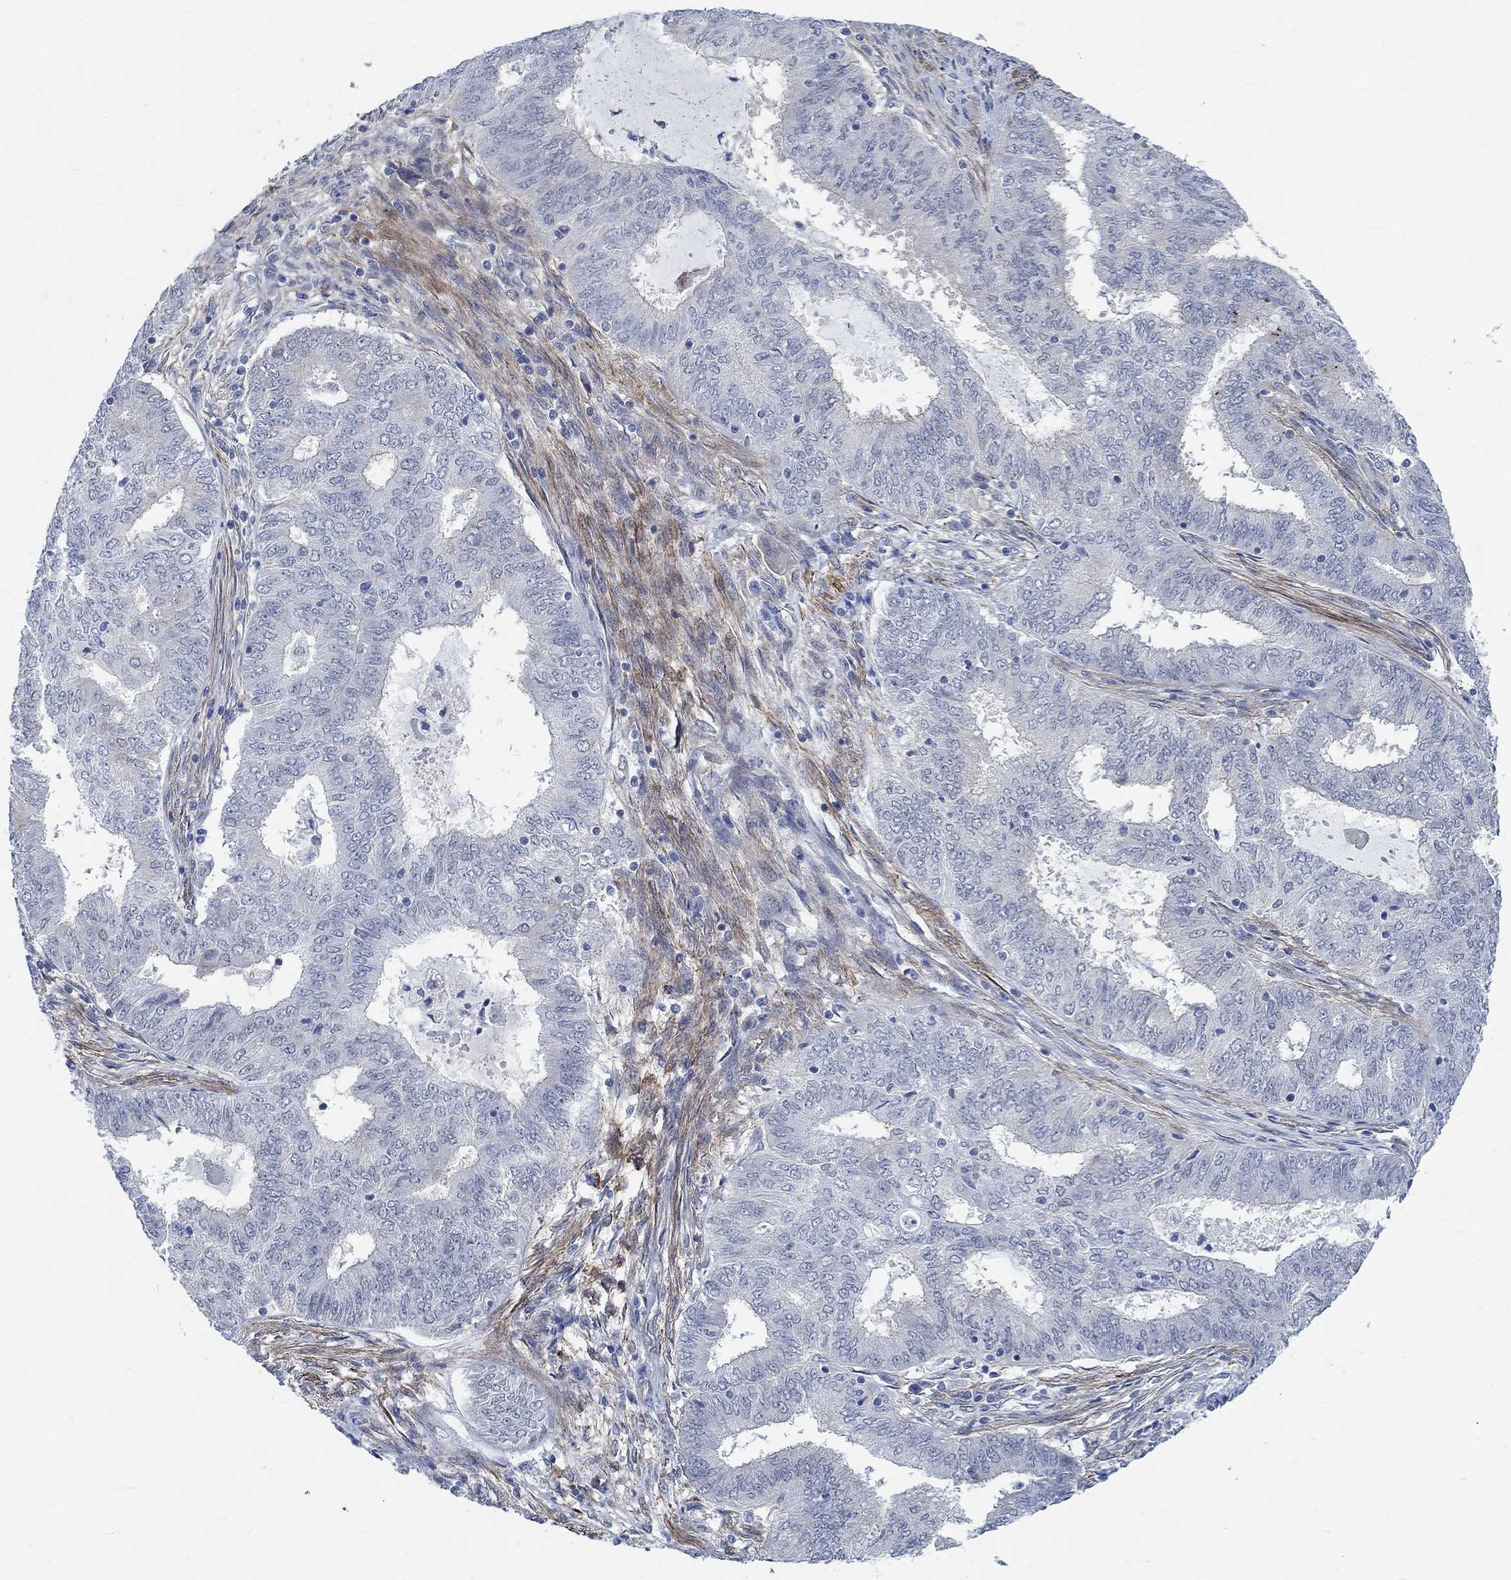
{"staining": {"intensity": "negative", "quantity": "none", "location": "none"}, "tissue": "endometrial cancer", "cell_type": "Tumor cells", "image_type": "cancer", "snomed": [{"axis": "morphology", "description": "Adenocarcinoma, NOS"}, {"axis": "topography", "description": "Endometrium"}], "caption": "Human endometrial cancer (adenocarcinoma) stained for a protein using immunohistochemistry (IHC) shows no positivity in tumor cells.", "gene": "KCNH8", "patient": {"sex": "female", "age": 62}}